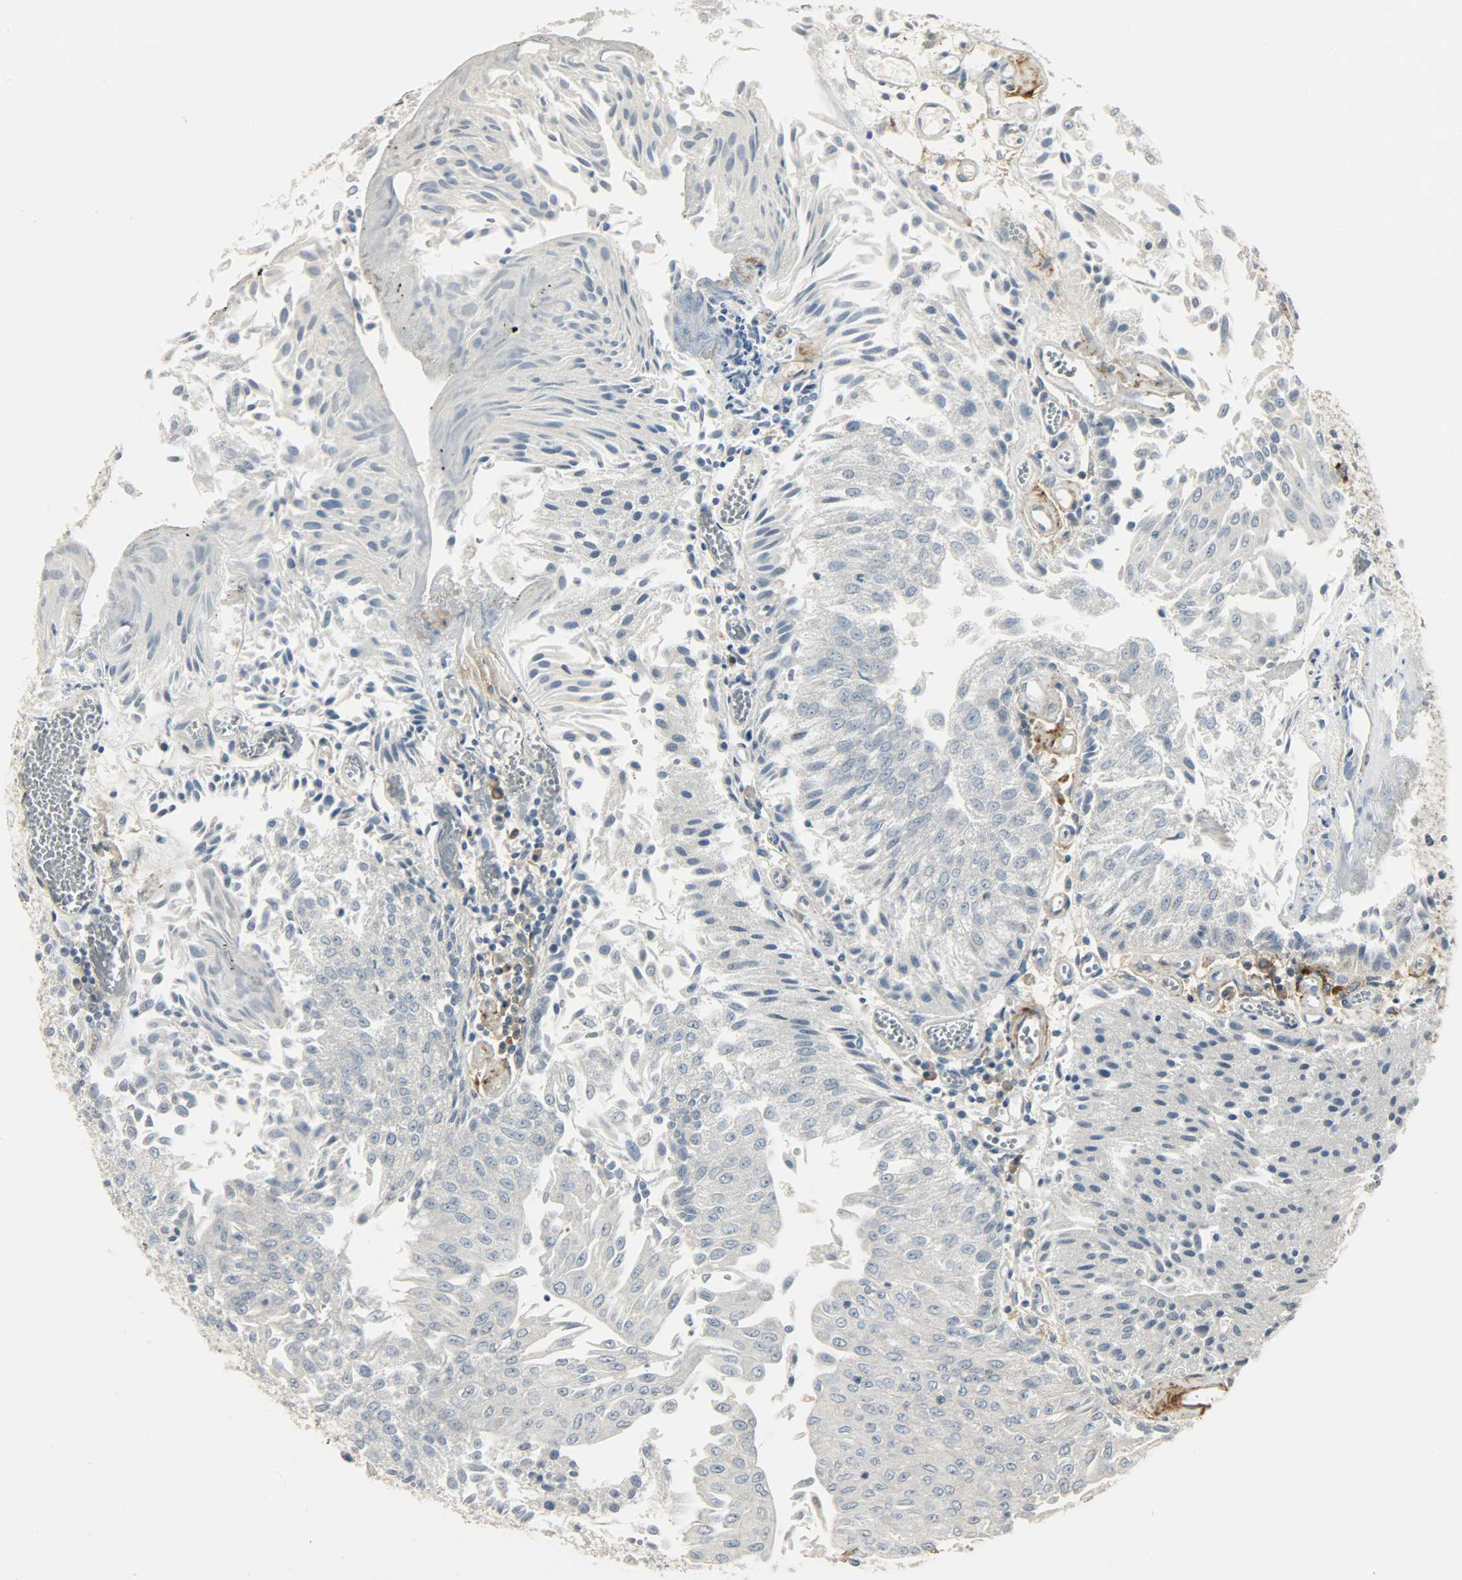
{"staining": {"intensity": "negative", "quantity": "none", "location": "none"}, "tissue": "urothelial cancer", "cell_type": "Tumor cells", "image_type": "cancer", "snomed": [{"axis": "morphology", "description": "Urothelial carcinoma, Low grade"}, {"axis": "topography", "description": "Urinary bladder"}], "caption": "Immunohistochemistry of urothelial cancer exhibits no staining in tumor cells.", "gene": "ENPEP", "patient": {"sex": "male", "age": 86}}